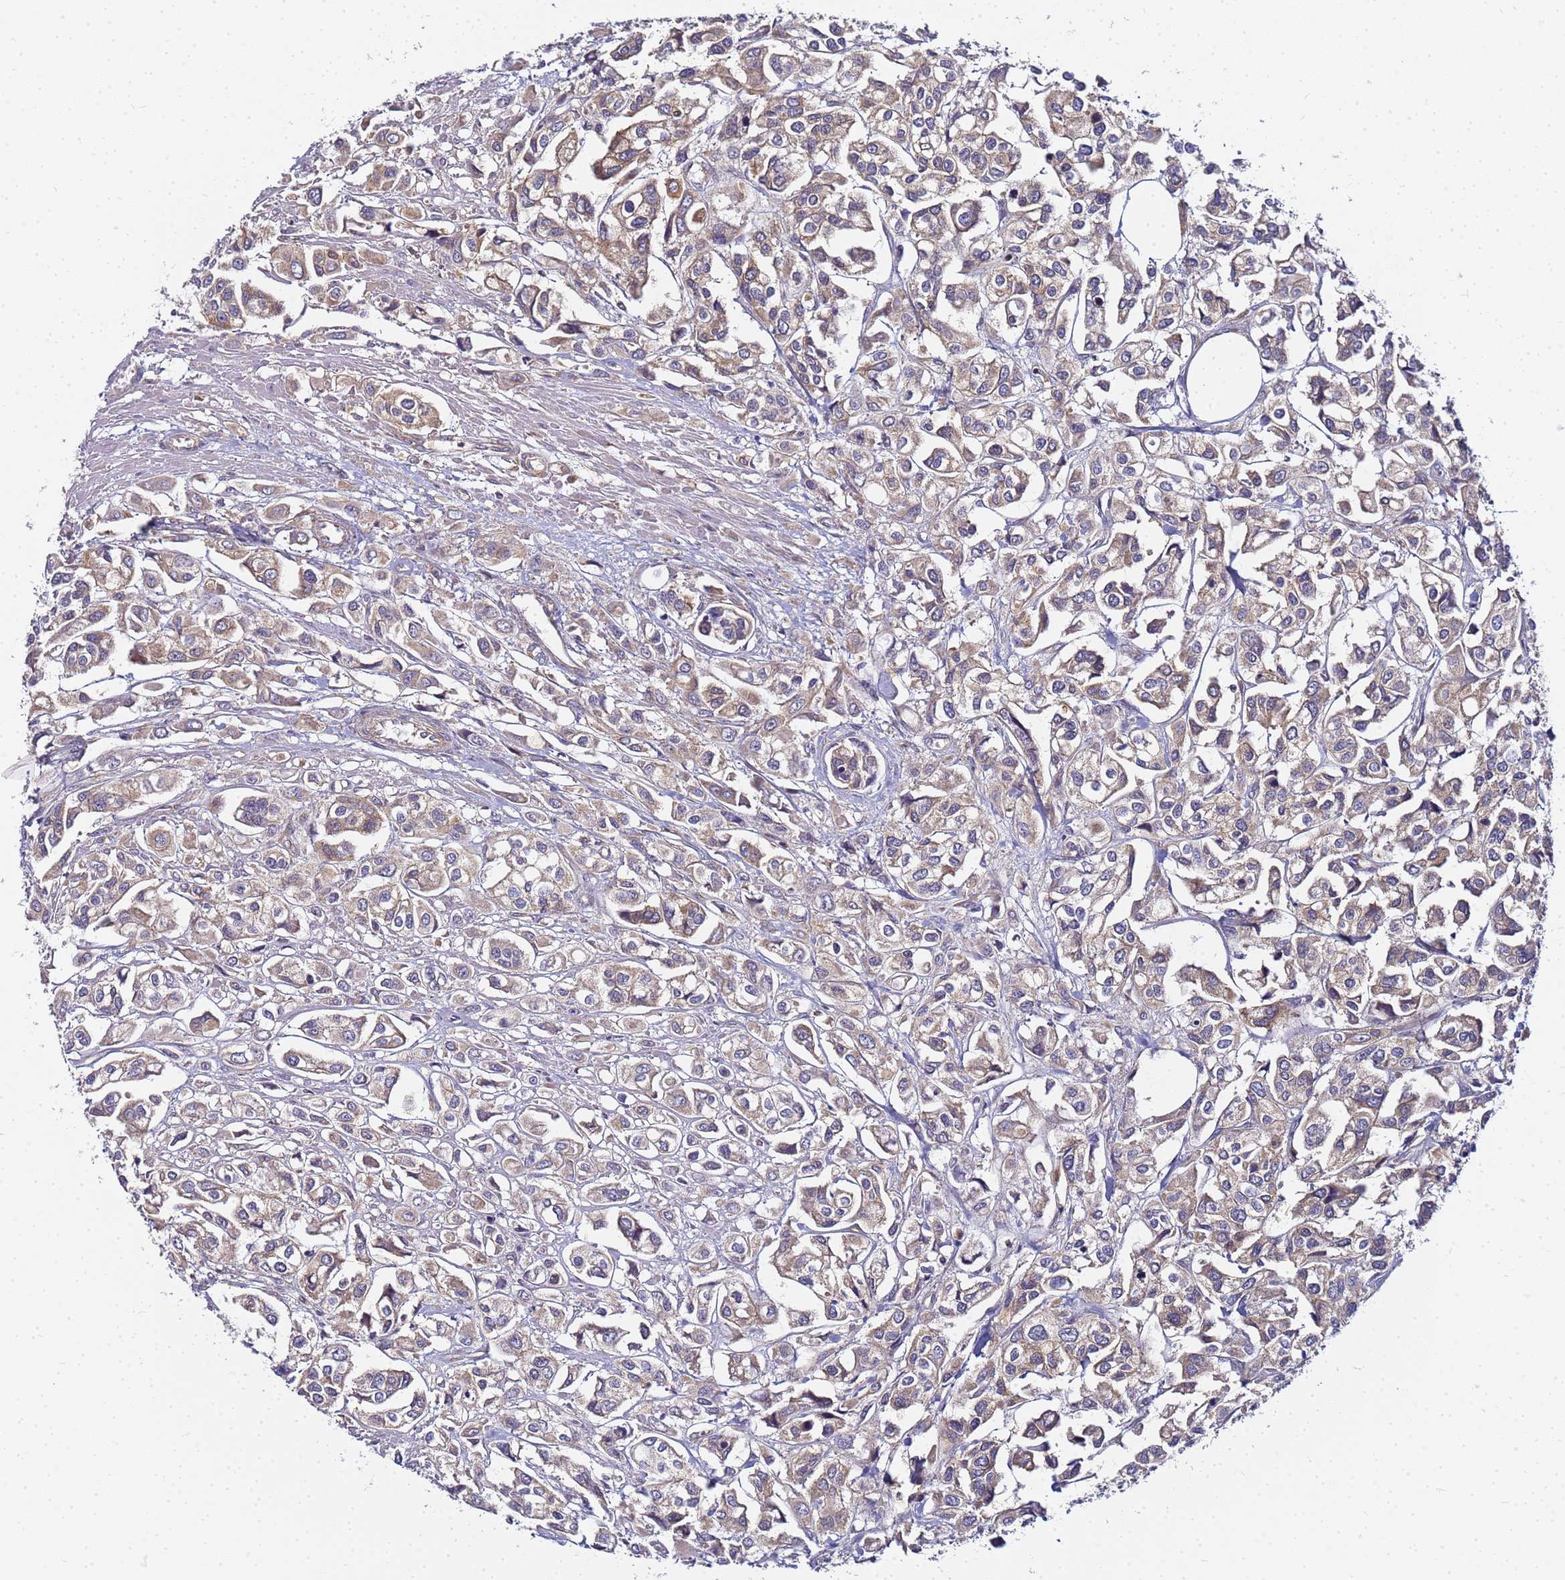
{"staining": {"intensity": "weak", "quantity": "<25%", "location": "cytoplasmic/membranous"}, "tissue": "urothelial cancer", "cell_type": "Tumor cells", "image_type": "cancer", "snomed": [{"axis": "morphology", "description": "Urothelial carcinoma, High grade"}, {"axis": "topography", "description": "Urinary bladder"}], "caption": "Immunohistochemistry micrograph of urothelial cancer stained for a protein (brown), which shows no expression in tumor cells.", "gene": "CHM", "patient": {"sex": "male", "age": 67}}